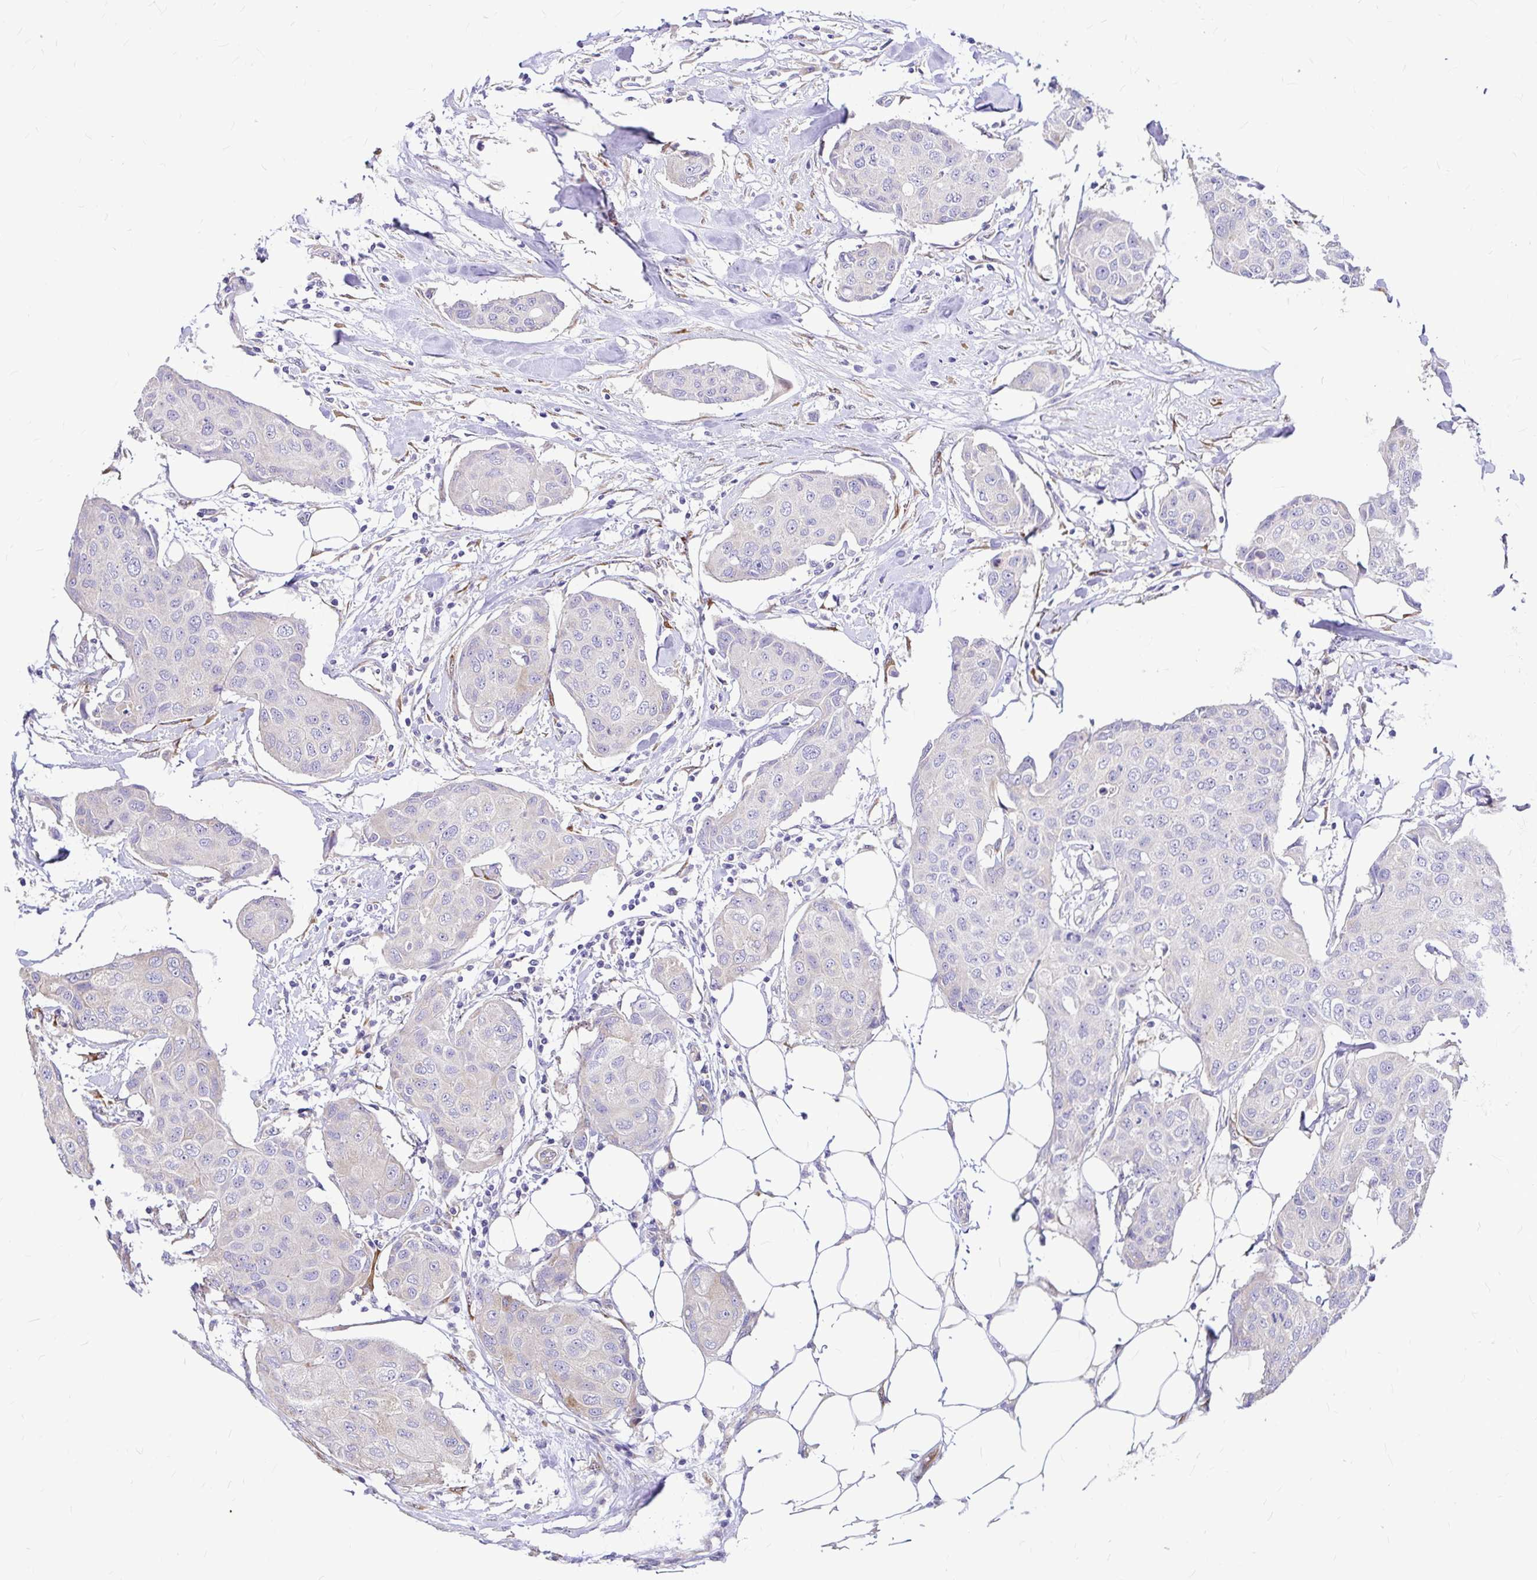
{"staining": {"intensity": "negative", "quantity": "none", "location": "none"}, "tissue": "breast cancer", "cell_type": "Tumor cells", "image_type": "cancer", "snomed": [{"axis": "morphology", "description": "Duct carcinoma"}, {"axis": "topography", "description": "Breast"}, {"axis": "topography", "description": "Lymph node"}], "caption": "Immunohistochemistry of breast cancer (intraductal carcinoma) shows no staining in tumor cells. (DAB (3,3'-diaminobenzidine) immunohistochemistry with hematoxylin counter stain).", "gene": "GABBR2", "patient": {"sex": "female", "age": 80}}